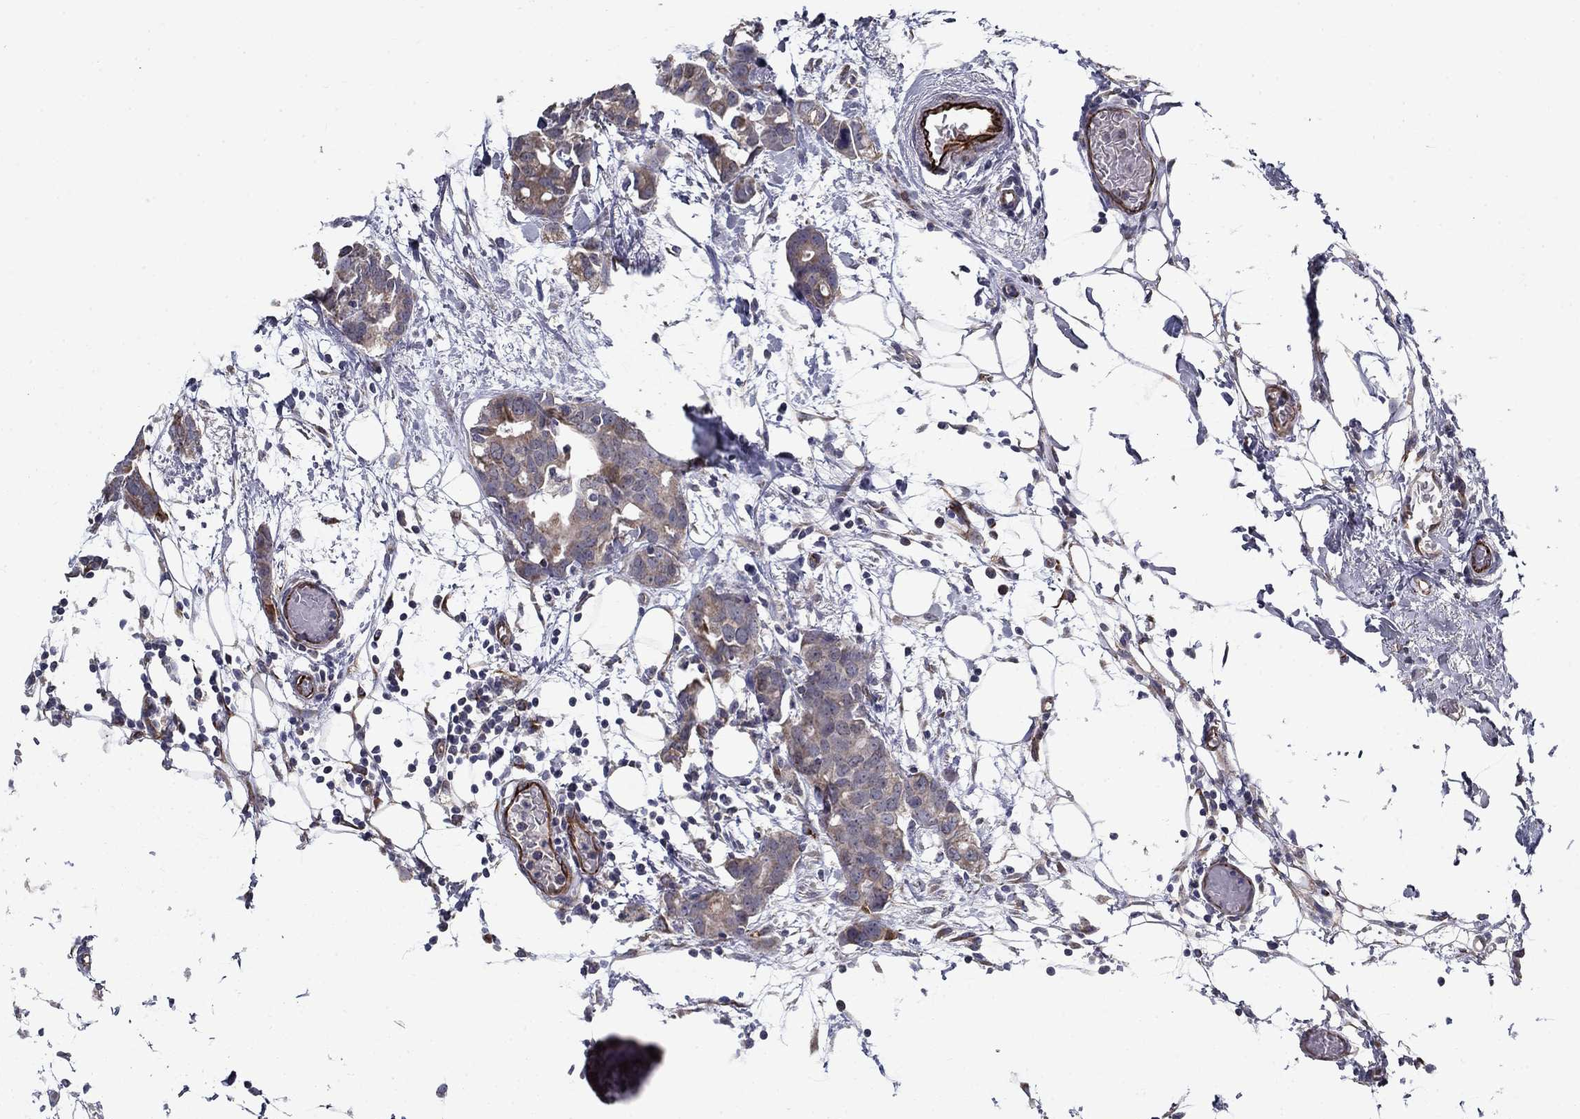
{"staining": {"intensity": "weak", "quantity": "25%-75%", "location": "cytoplasmic/membranous"}, "tissue": "breast cancer", "cell_type": "Tumor cells", "image_type": "cancer", "snomed": [{"axis": "morphology", "description": "Duct carcinoma"}, {"axis": "topography", "description": "Breast"}], "caption": "Immunohistochemical staining of human breast infiltrating ductal carcinoma displays low levels of weak cytoplasmic/membranous protein staining in about 25%-75% of tumor cells.", "gene": "LACTB2", "patient": {"sex": "female", "age": 83}}